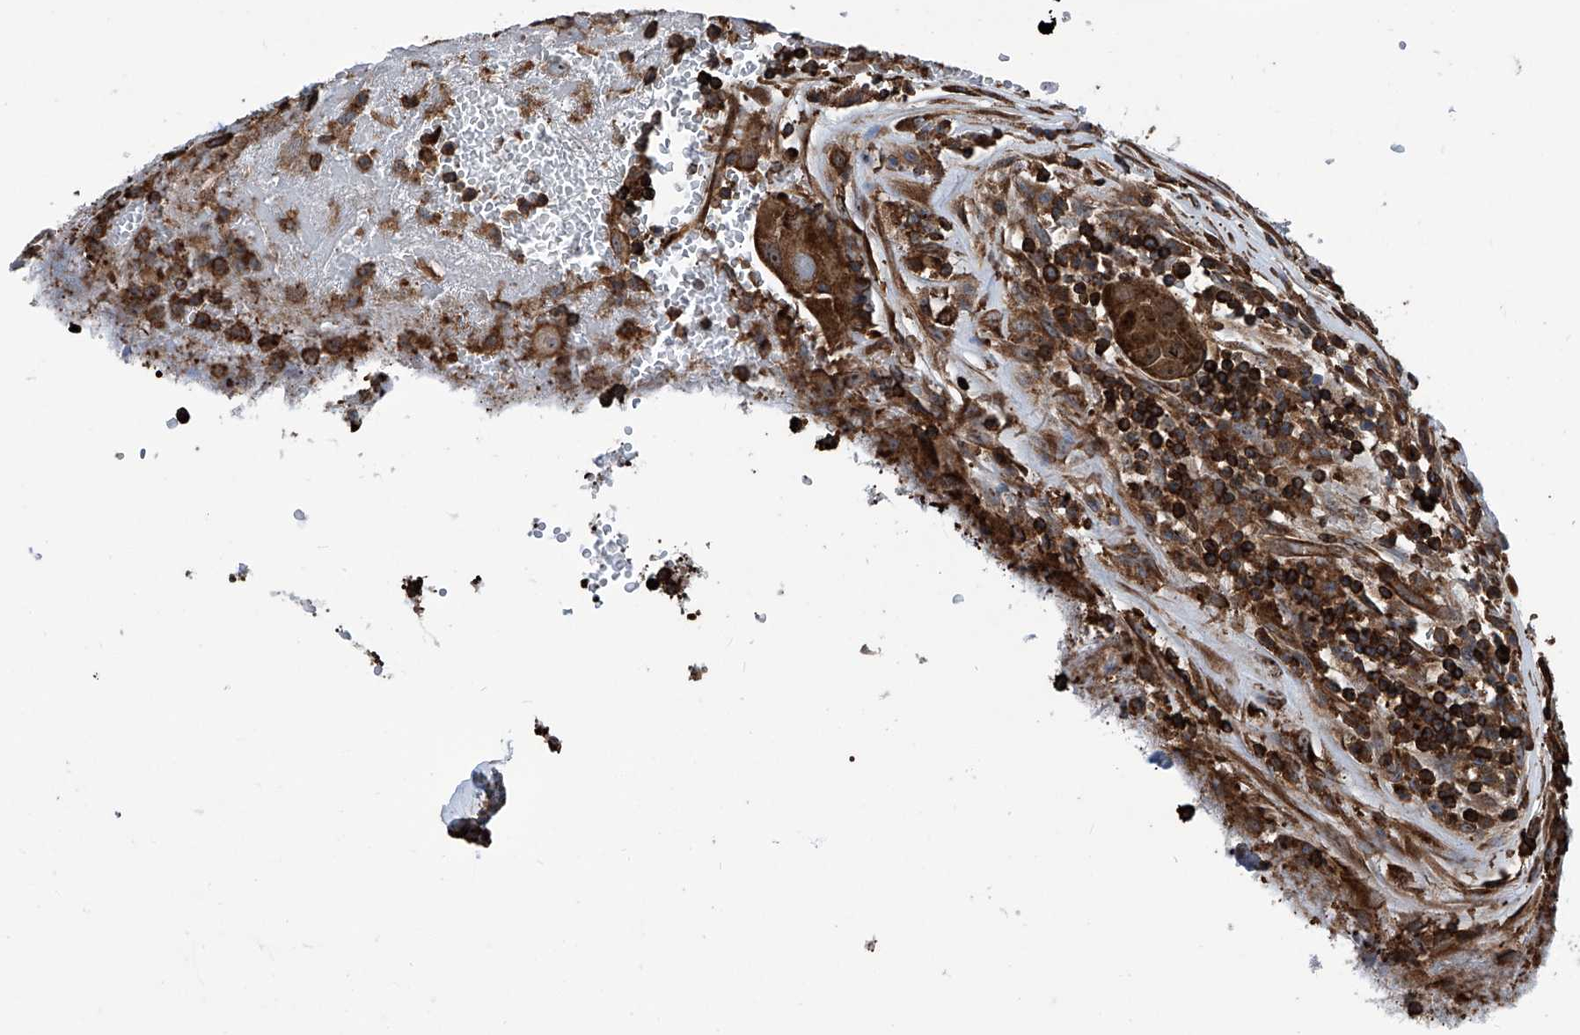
{"staining": {"intensity": "moderate", "quantity": ">75%", "location": "cytoplasmic/membranous,nuclear"}, "tissue": "thyroid cancer", "cell_type": "Tumor cells", "image_type": "cancer", "snomed": [{"axis": "morphology", "description": "Papillary adenocarcinoma, NOS"}, {"axis": "topography", "description": "Thyroid gland"}], "caption": "Brown immunohistochemical staining in thyroid cancer displays moderate cytoplasmic/membranous and nuclear staining in about >75% of tumor cells. The protein of interest is shown in brown color, while the nuclei are stained blue.", "gene": "ZNF484", "patient": {"sex": "male", "age": 77}}